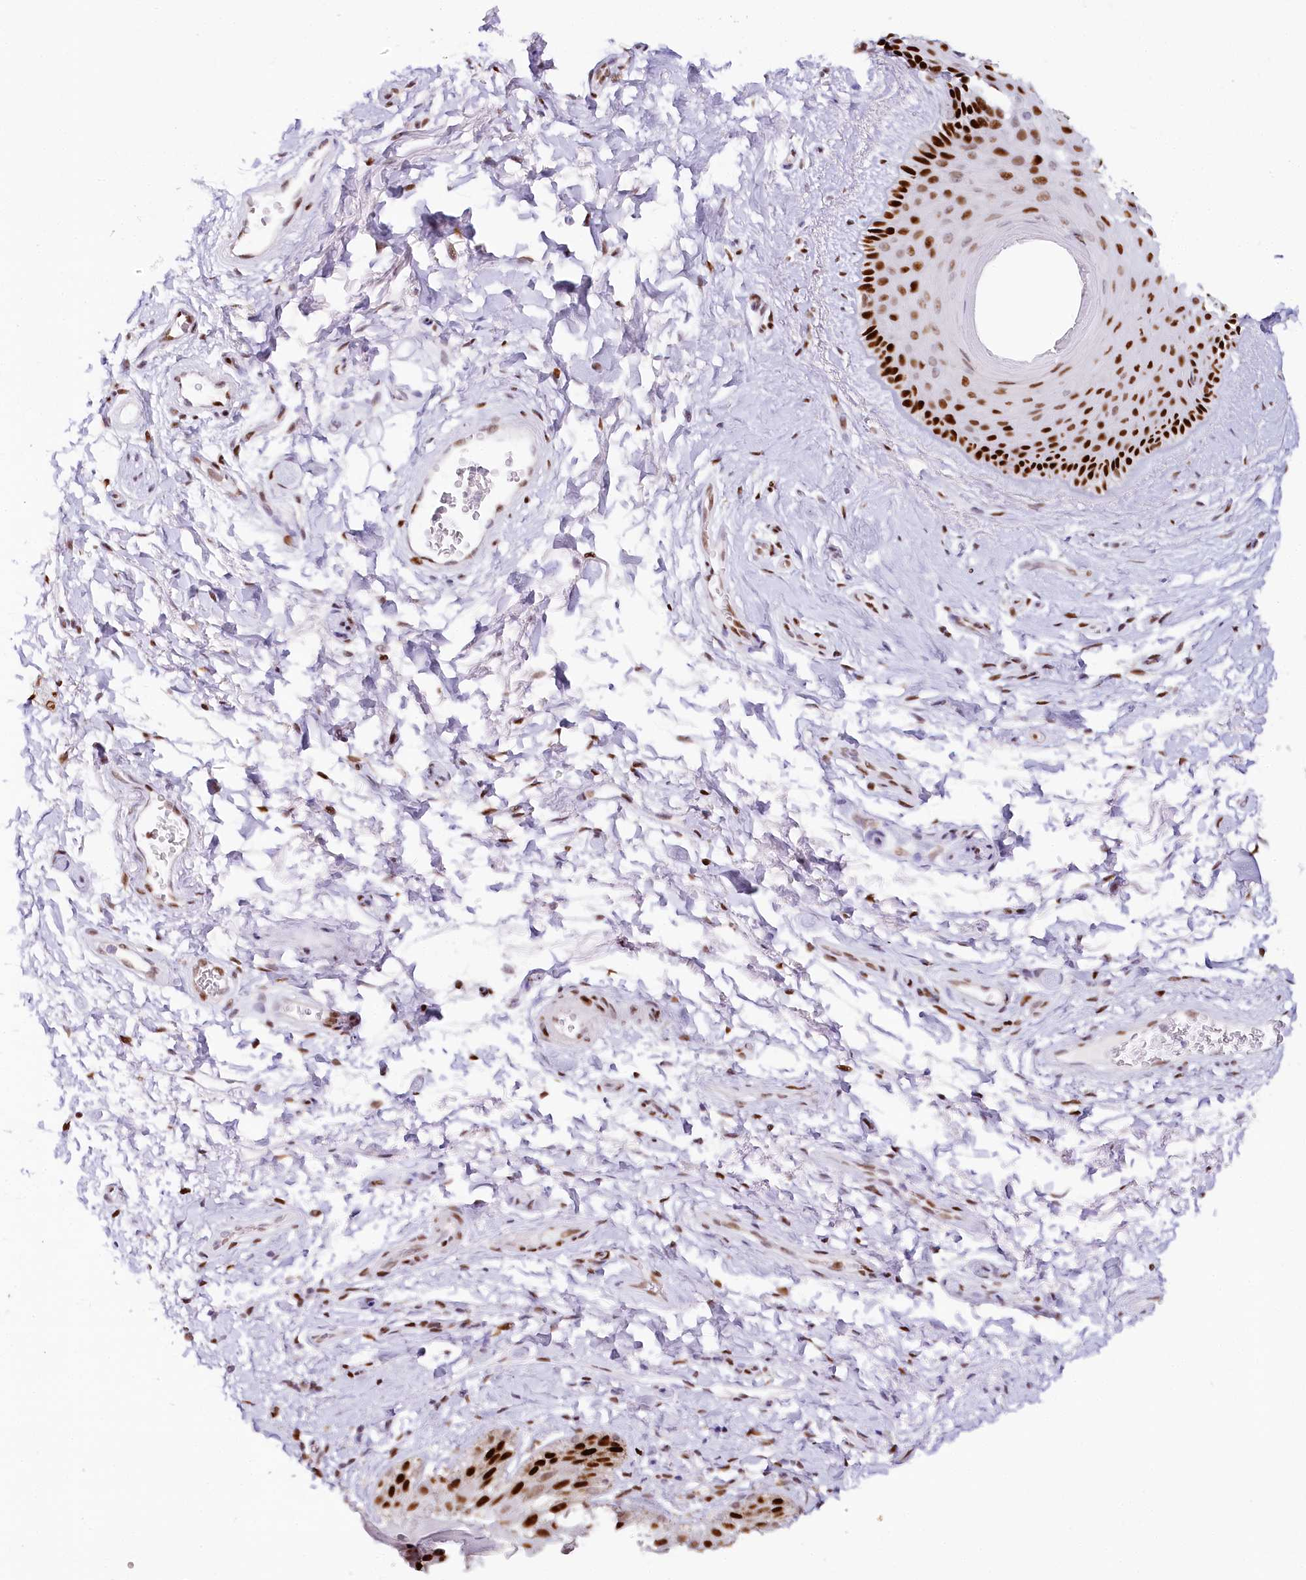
{"staining": {"intensity": "strong", "quantity": "25%-75%", "location": "nuclear"}, "tissue": "skin", "cell_type": "Epidermal cells", "image_type": "normal", "snomed": [{"axis": "morphology", "description": "Normal tissue, NOS"}, {"axis": "topography", "description": "Anal"}], "caption": "High-power microscopy captured an IHC micrograph of unremarkable skin, revealing strong nuclear positivity in approximately 25%-75% of epidermal cells. The protein of interest is shown in brown color, while the nuclei are stained blue.", "gene": "TP53", "patient": {"sex": "male", "age": 44}}